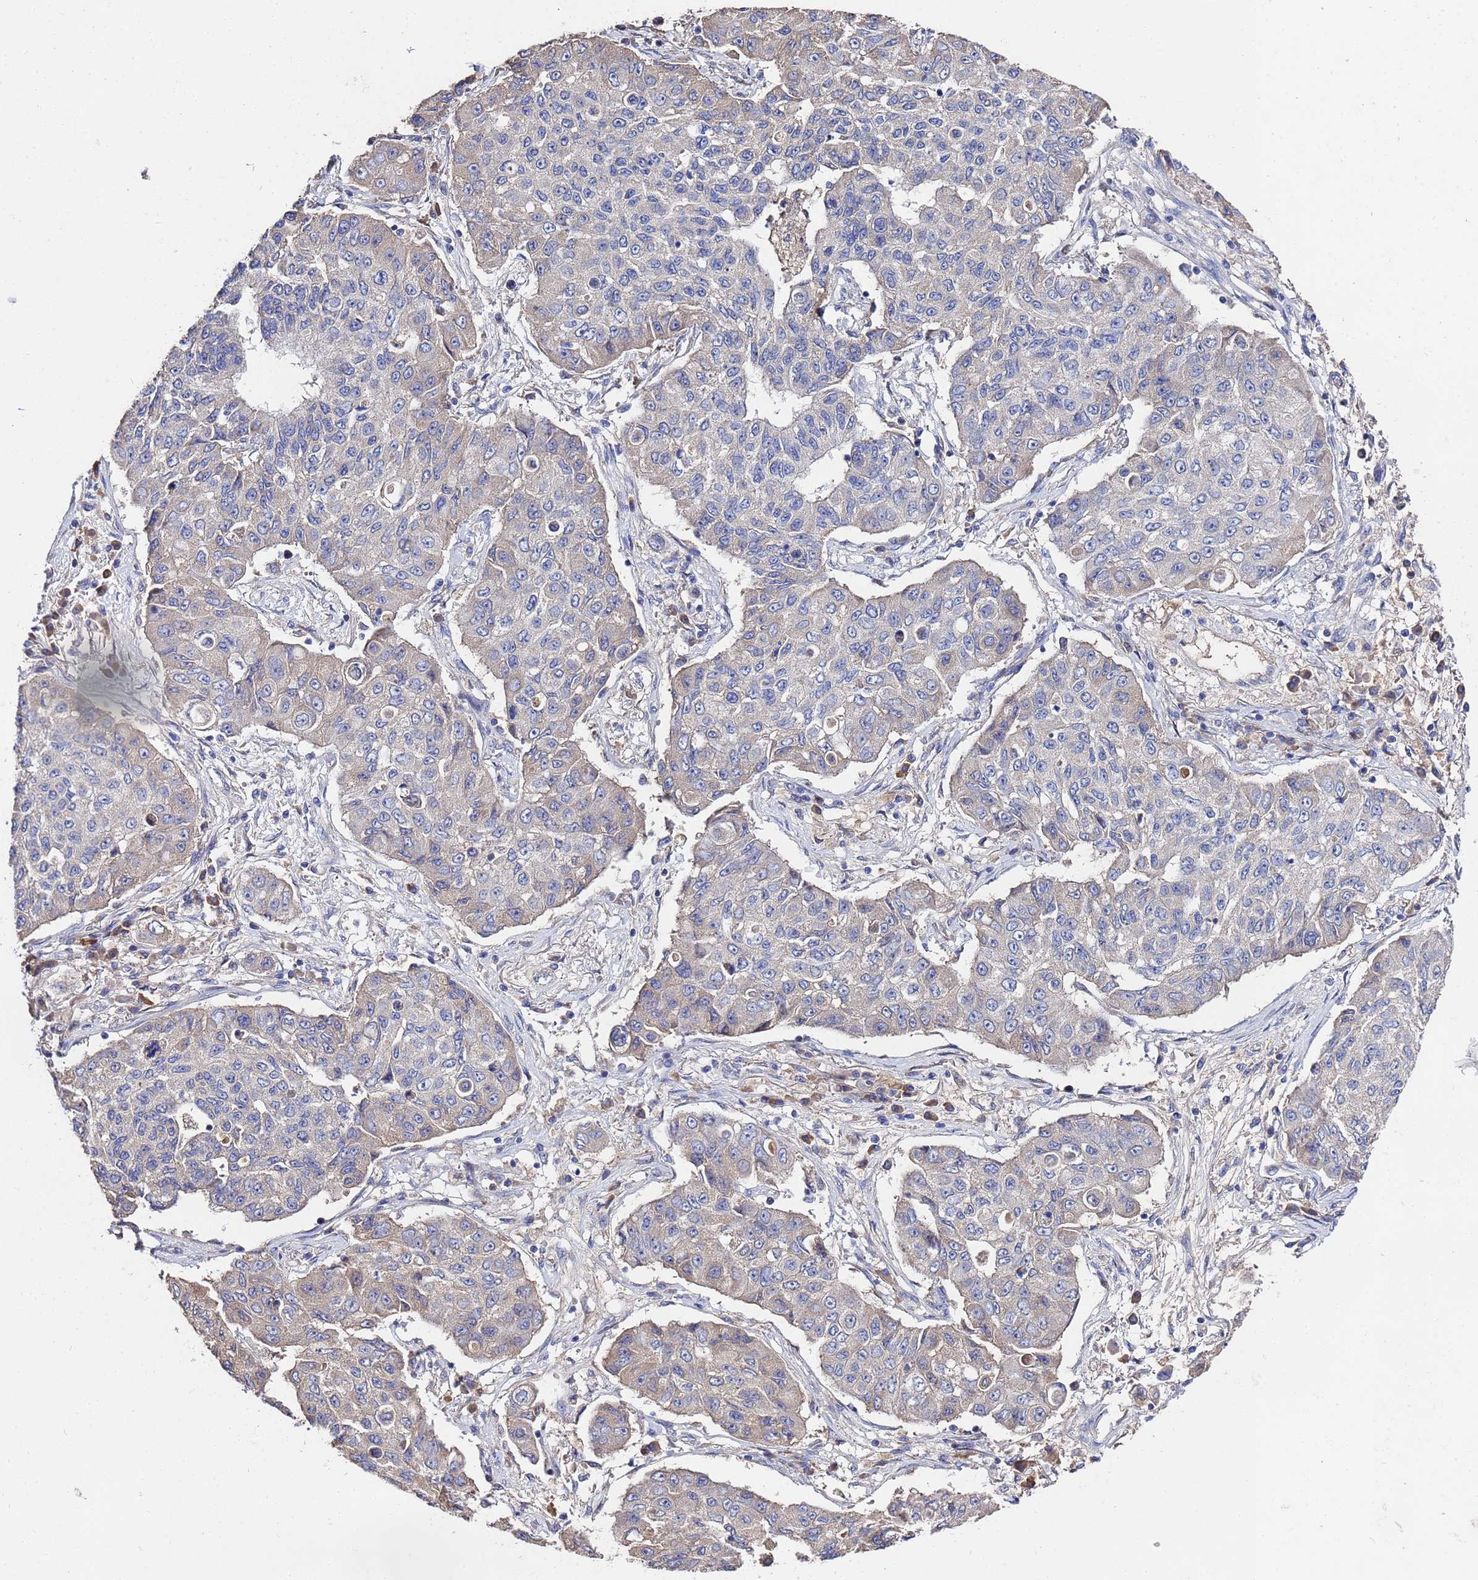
{"staining": {"intensity": "weak", "quantity": "<25%", "location": "cytoplasmic/membranous"}, "tissue": "lung cancer", "cell_type": "Tumor cells", "image_type": "cancer", "snomed": [{"axis": "morphology", "description": "Squamous cell carcinoma, NOS"}, {"axis": "topography", "description": "Lung"}], "caption": "There is no significant positivity in tumor cells of lung cancer (squamous cell carcinoma).", "gene": "TCP10L", "patient": {"sex": "male", "age": 74}}